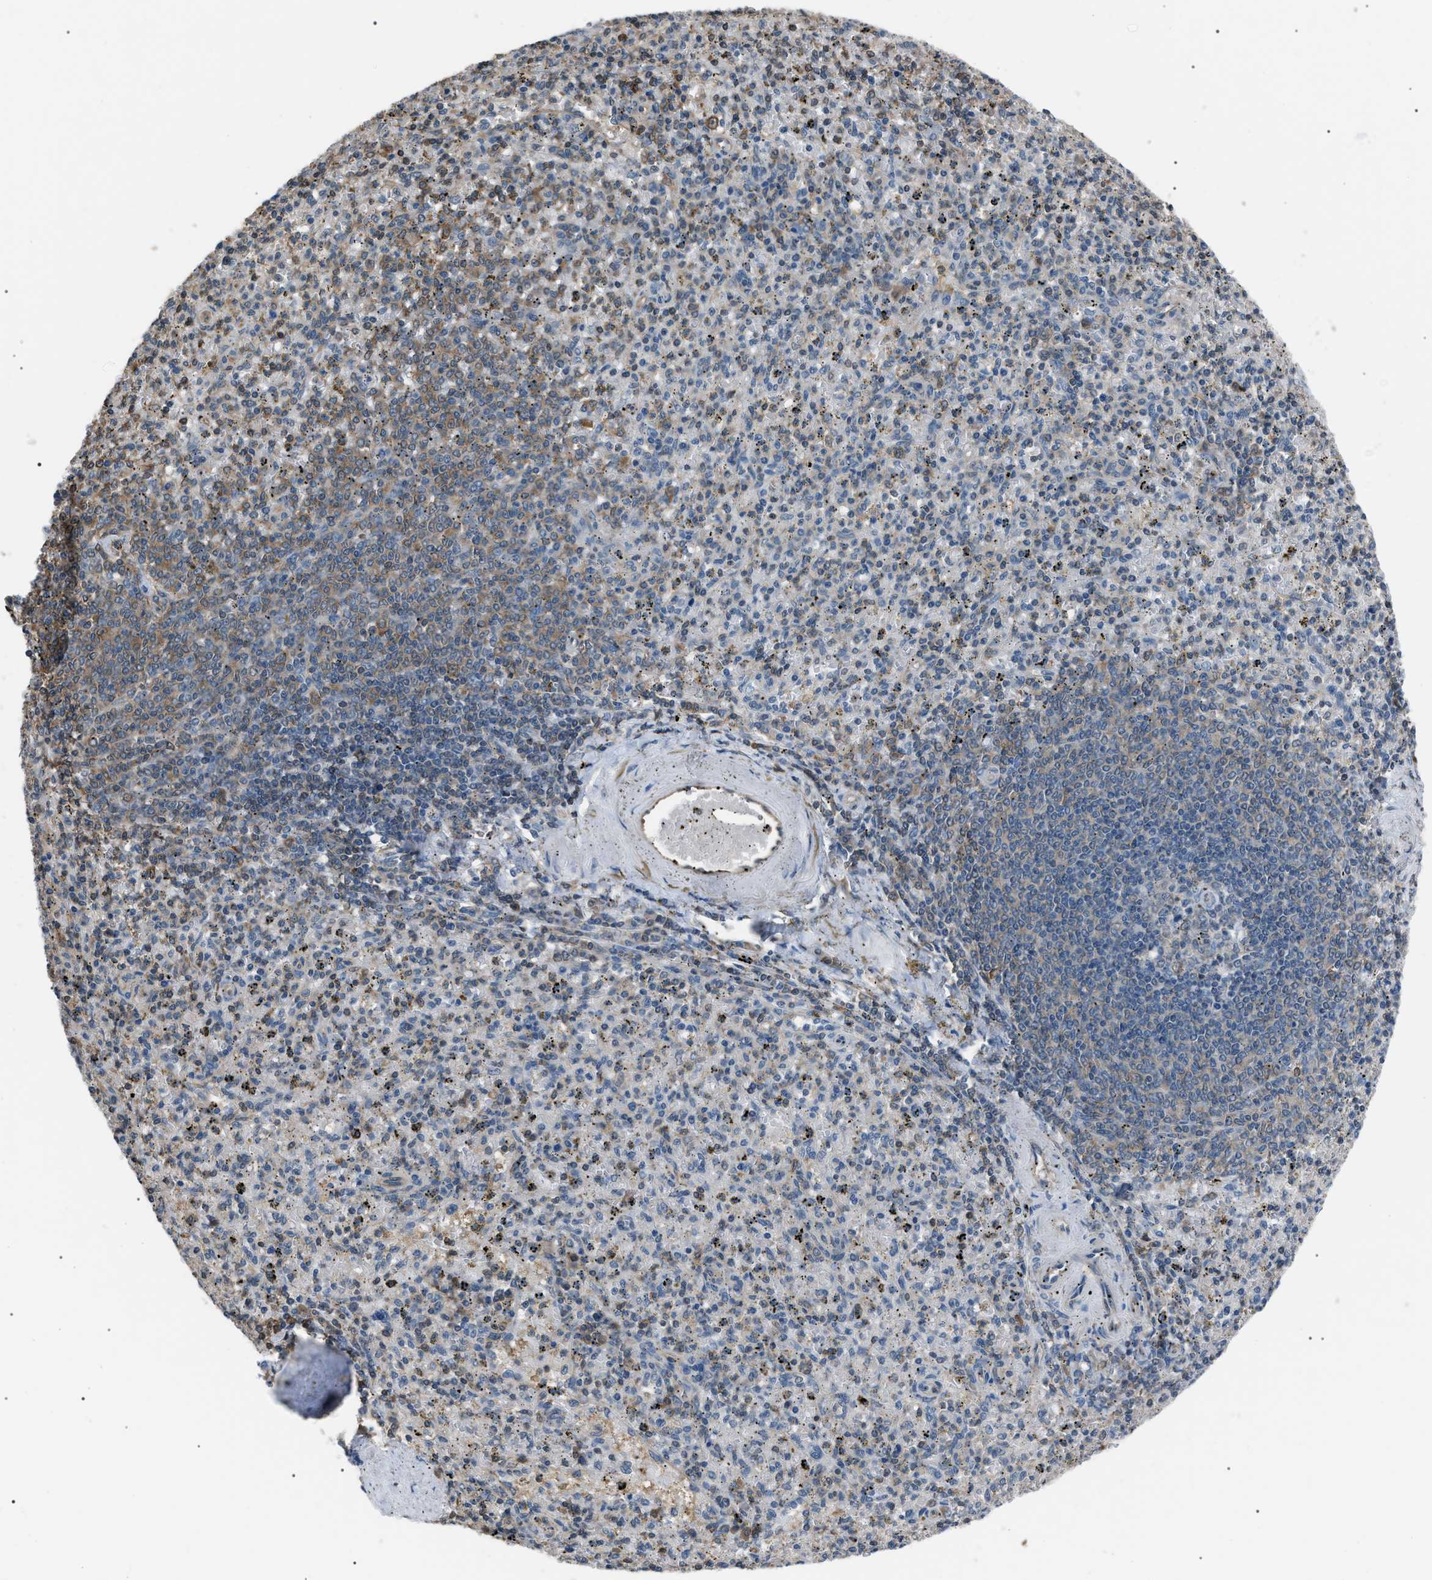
{"staining": {"intensity": "weak", "quantity": "<25%", "location": "cytoplasmic/membranous"}, "tissue": "spleen", "cell_type": "Cells in red pulp", "image_type": "normal", "snomed": [{"axis": "morphology", "description": "Normal tissue, NOS"}, {"axis": "topography", "description": "Spleen"}], "caption": "Spleen was stained to show a protein in brown. There is no significant staining in cells in red pulp. The staining is performed using DAB brown chromogen with nuclei counter-stained in using hematoxylin.", "gene": "PDCD5", "patient": {"sex": "male", "age": 72}}